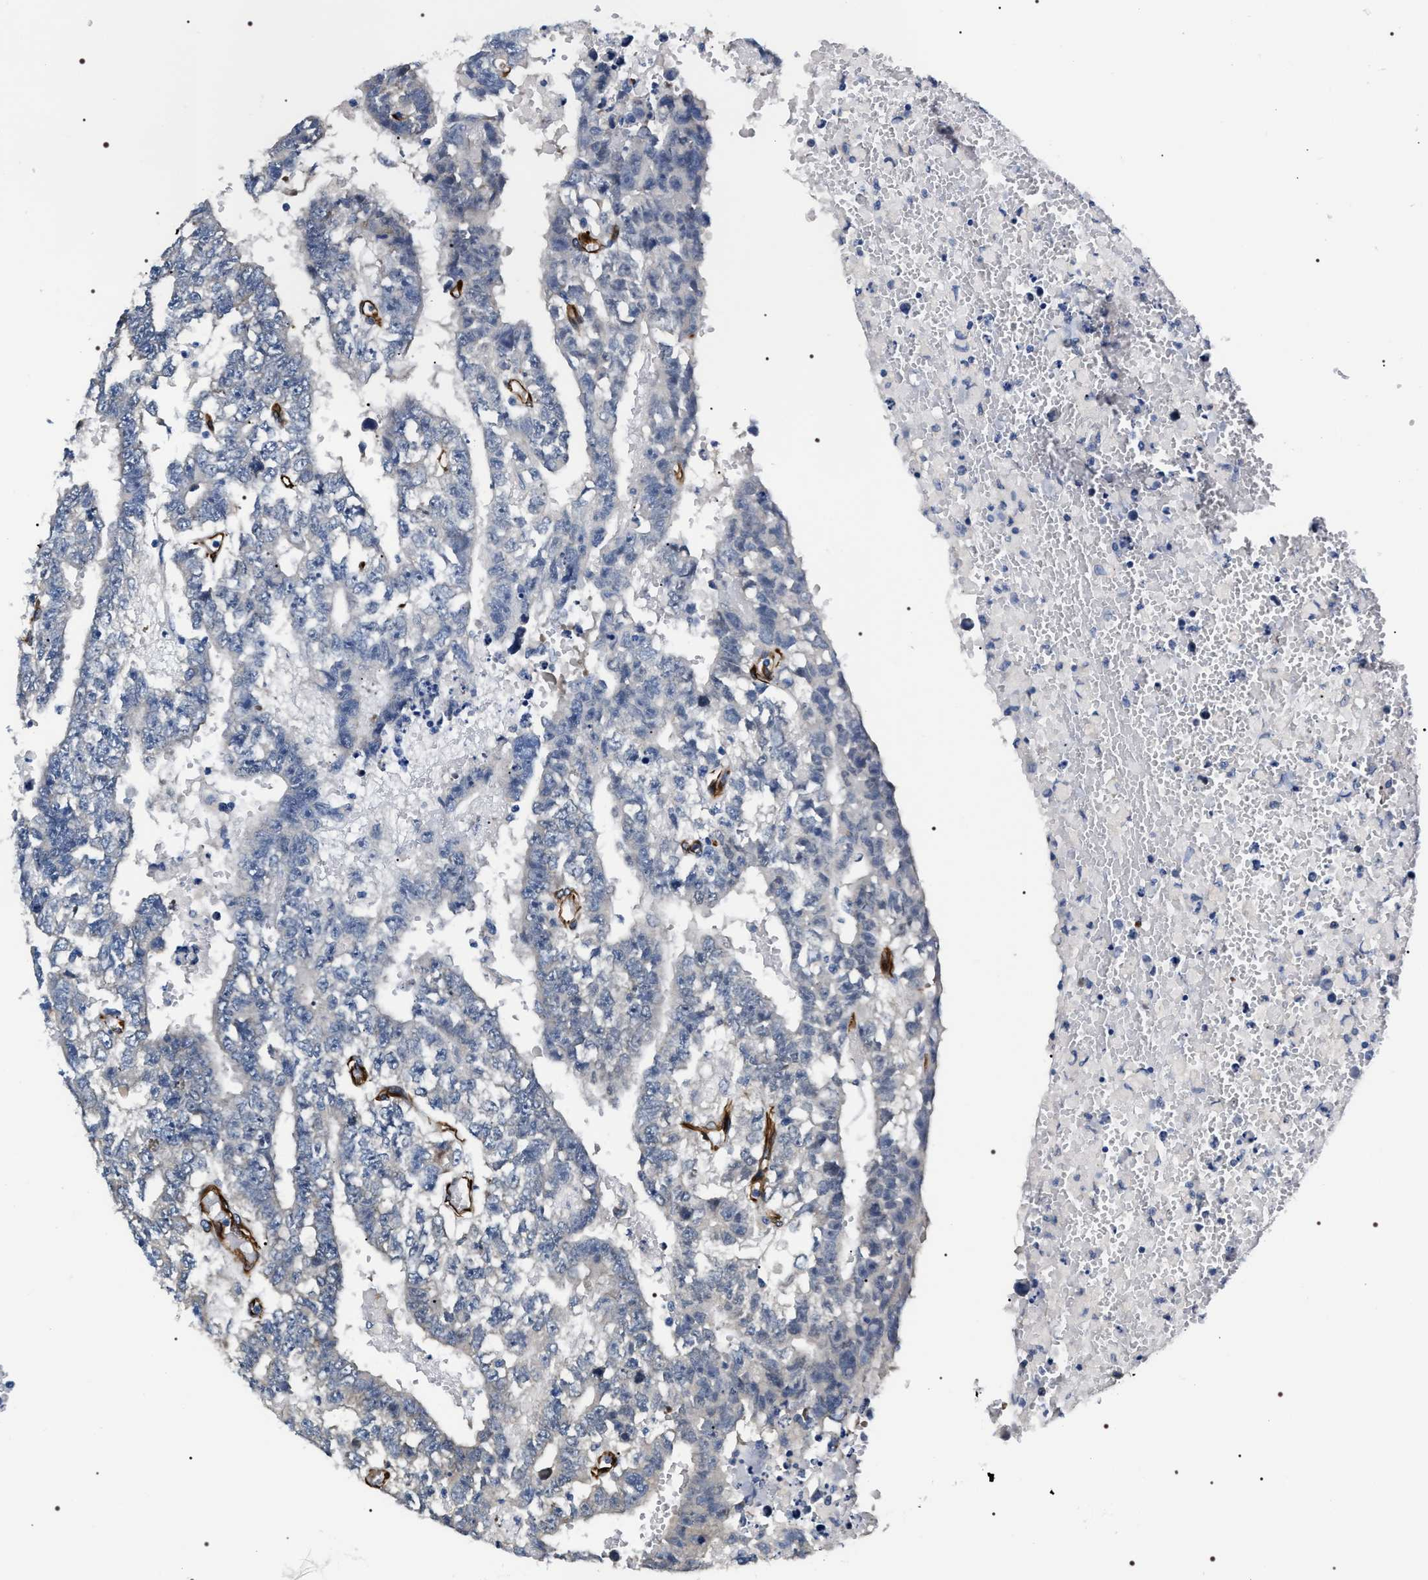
{"staining": {"intensity": "negative", "quantity": "none", "location": "none"}, "tissue": "testis cancer", "cell_type": "Tumor cells", "image_type": "cancer", "snomed": [{"axis": "morphology", "description": "Carcinoma, Embryonal, NOS"}, {"axis": "topography", "description": "Testis"}], "caption": "Immunohistochemistry of human testis embryonal carcinoma shows no expression in tumor cells. (DAB immunohistochemistry (IHC), high magnification).", "gene": "PKD1L1", "patient": {"sex": "male", "age": 25}}